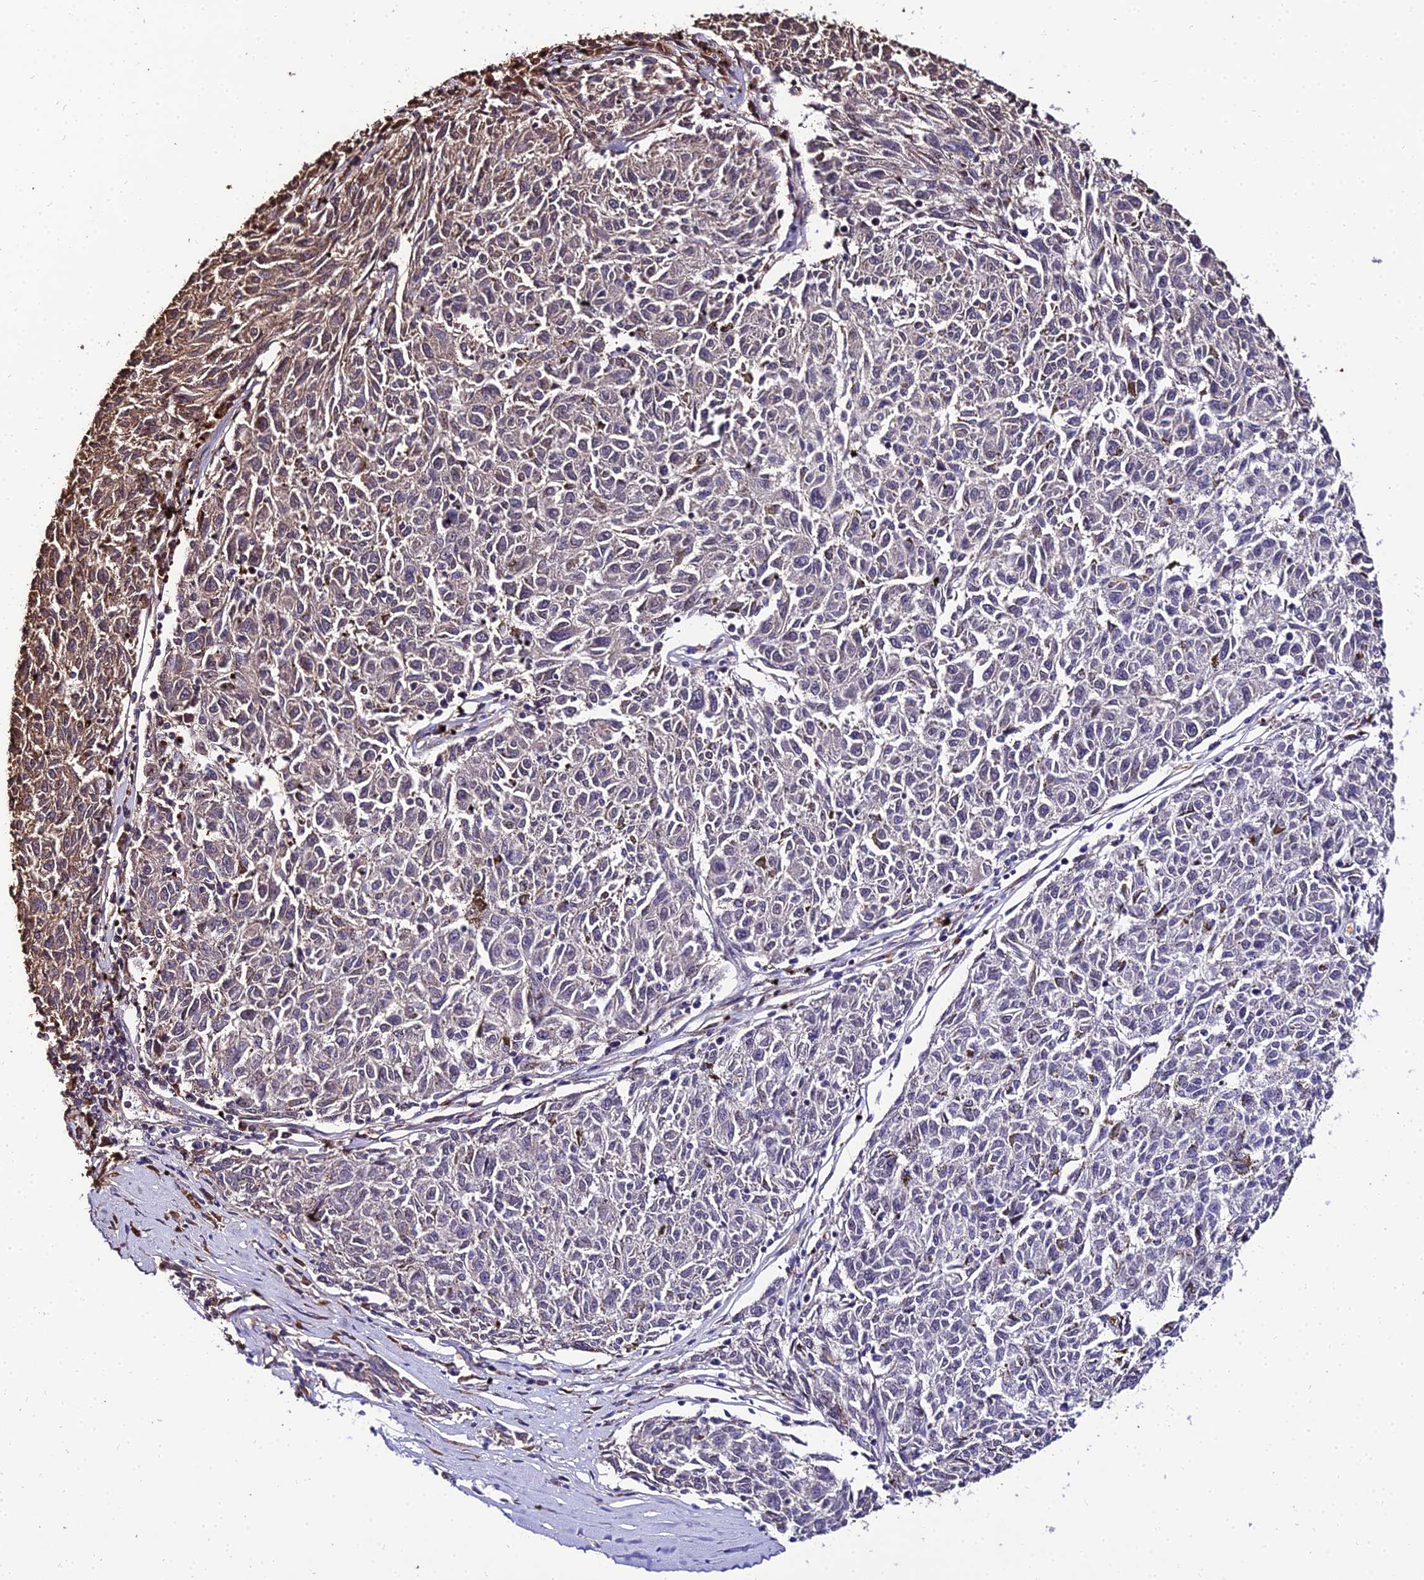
{"staining": {"intensity": "moderate", "quantity": "25%-75%", "location": "cytoplasmic/membranous"}, "tissue": "melanoma", "cell_type": "Tumor cells", "image_type": "cancer", "snomed": [{"axis": "morphology", "description": "Malignant melanoma, NOS"}, {"axis": "topography", "description": "Skin"}], "caption": "Moderate cytoplasmic/membranous positivity for a protein is identified in about 25%-75% of tumor cells of melanoma using immunohistochemistry (IHC).", "gene": "BCL9", "patient": {"sex": "female", "age": 72}}